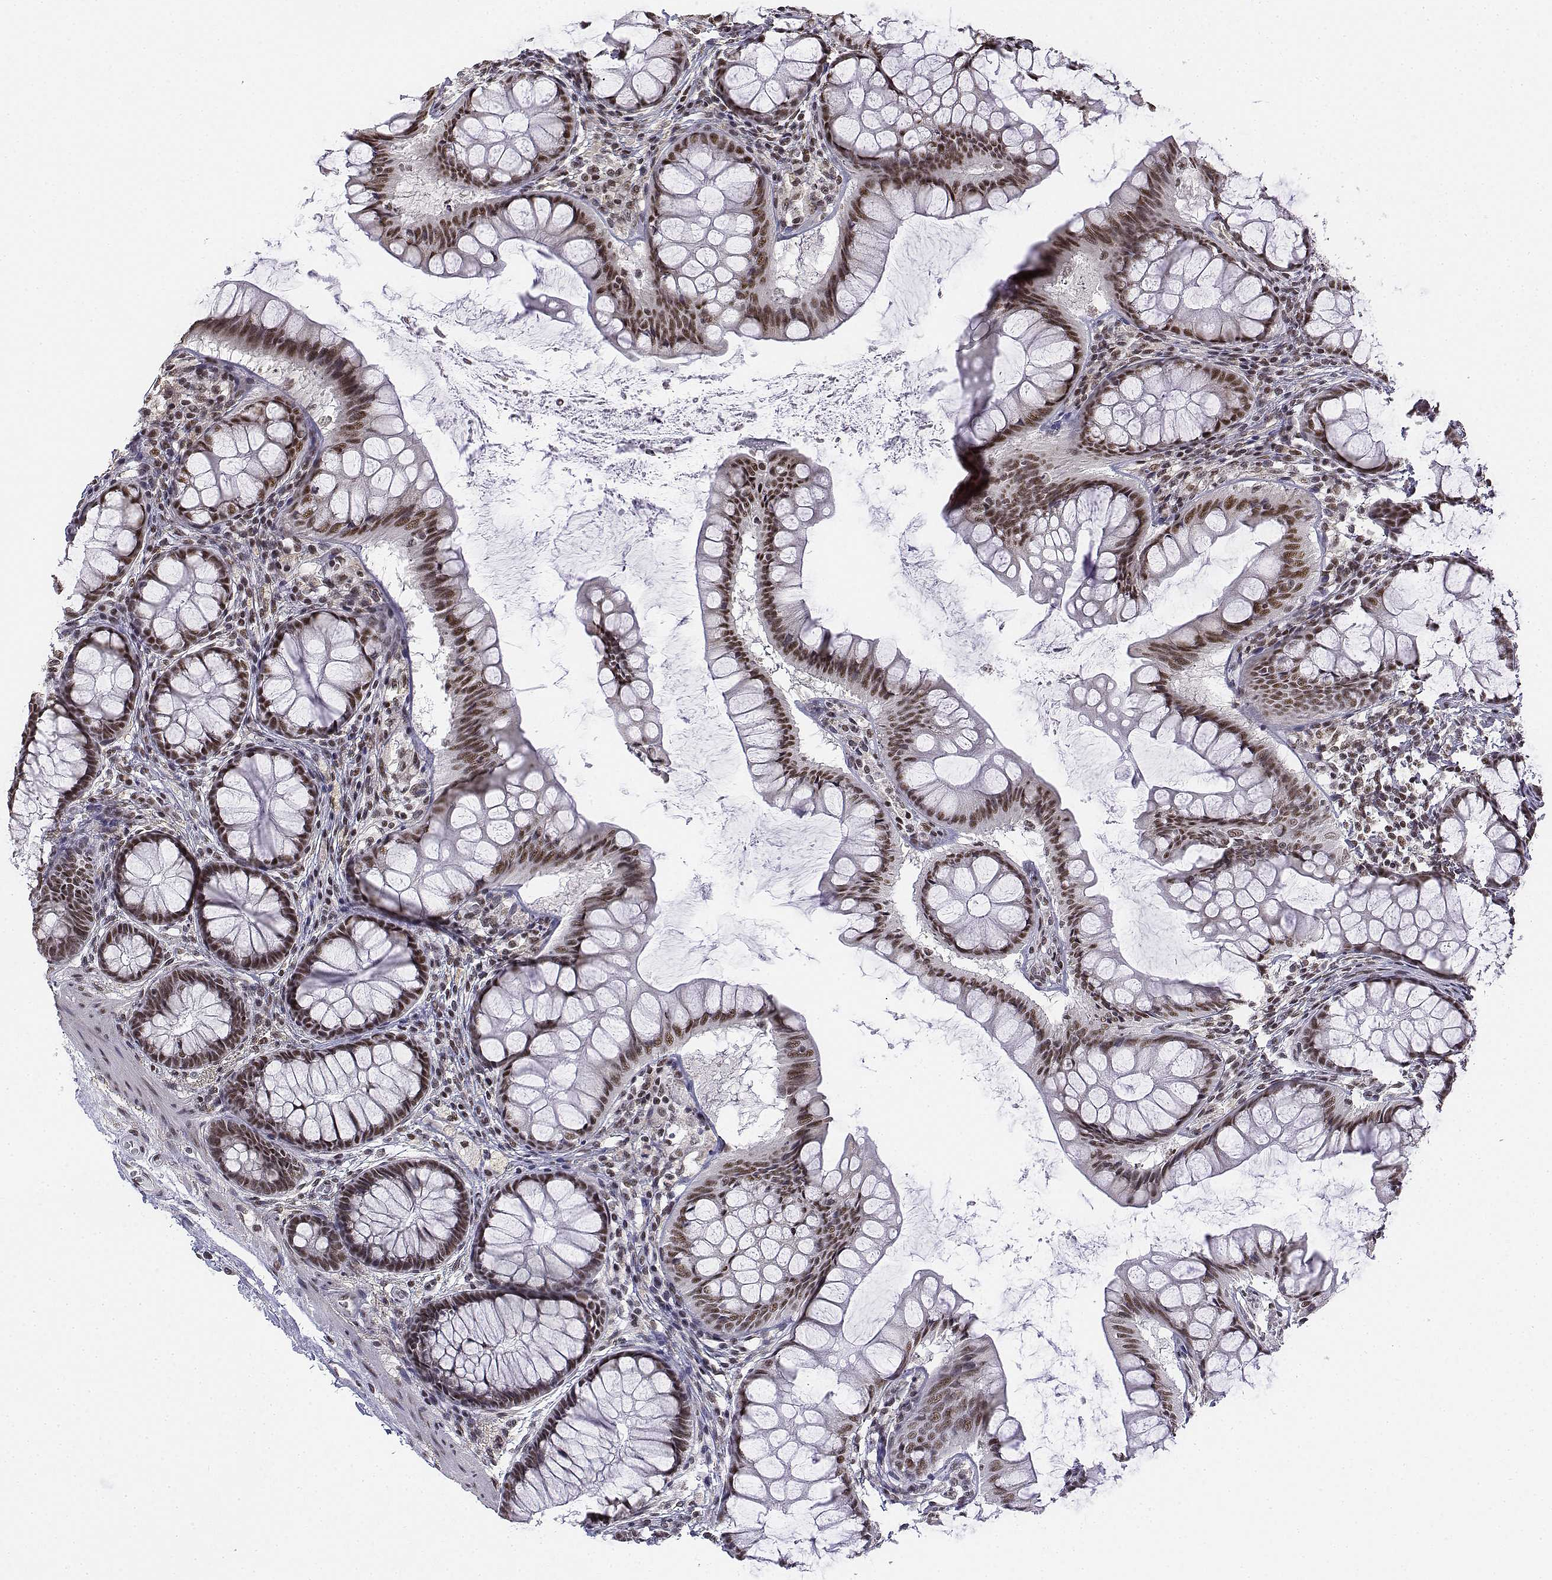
{"staining": {"intensity": "moderate", "quantity": ">75%", "location": "nuclear"}, "tissue": "colon", "cell_type": "Endothelial cells", "image_type": "normal", "snomed": [{"axis": "morphology", "description": "Normal tissue, NOS"}, {"axis": "topography", "description": "Colon"}], "caption": "Protein staining of unremarkable colon demonstrates moderate nuclear expression in approximately >75% of endothelial cells. Nuclei are stained in blue.", "gene": "SETD1A", "patient": {"sex": "female", "age": 65}}